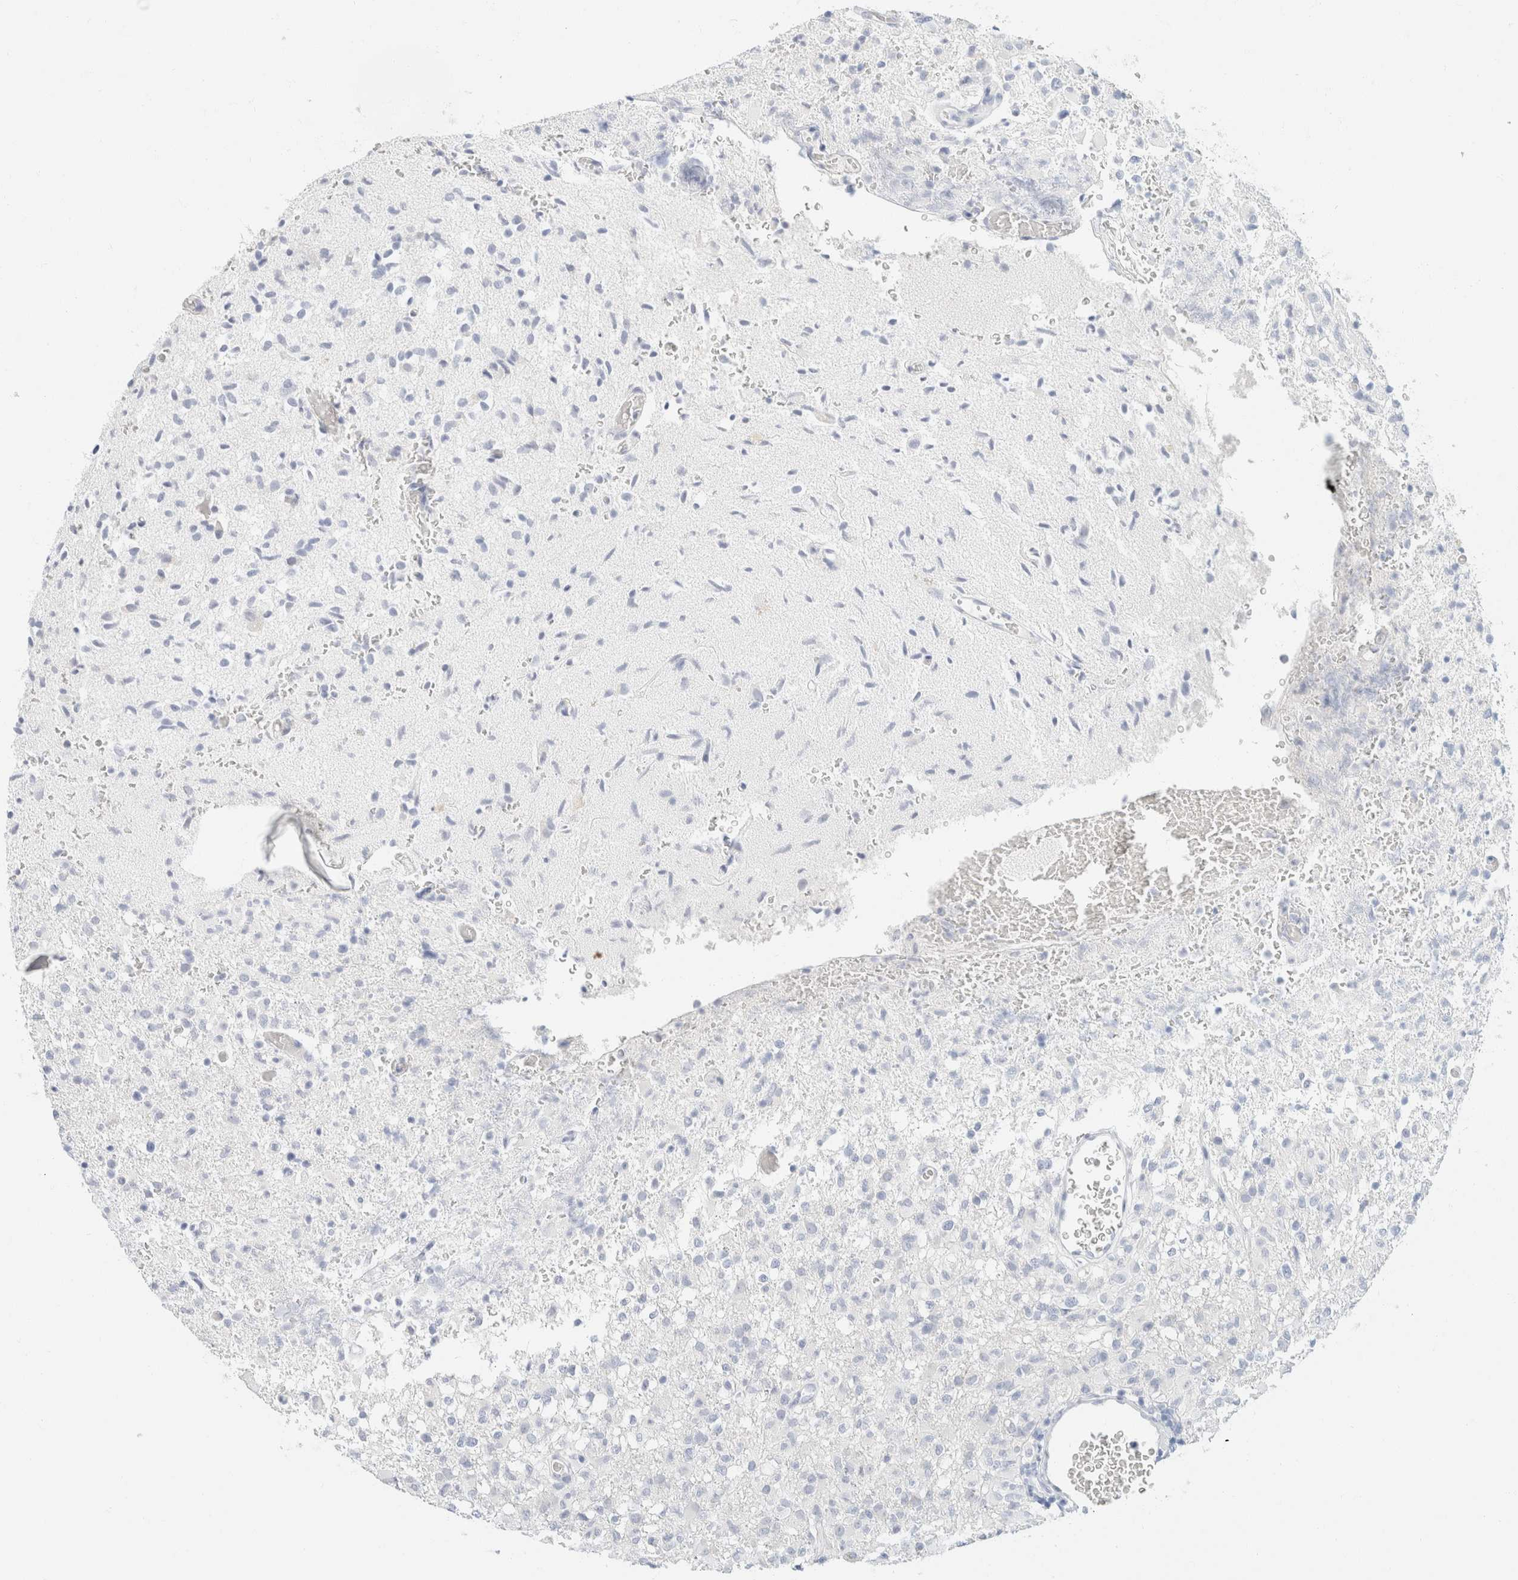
{"staining": {"intensity": "negative", "quantity": "none", "location": "none"}, "tissue": "glioma", "cell_type": "Tumor cells", "image_type": "cancer", "snomed": [{"axis": "morphology", "description": "Glioma, malignant, High grade"}, {"axis": "topography", "description": "Brain"}], "caption": "Tumor cells are negative for protein expression in human glioma.", "gene": "KRT20", "patient": {"sex": "female", "age": 57}}